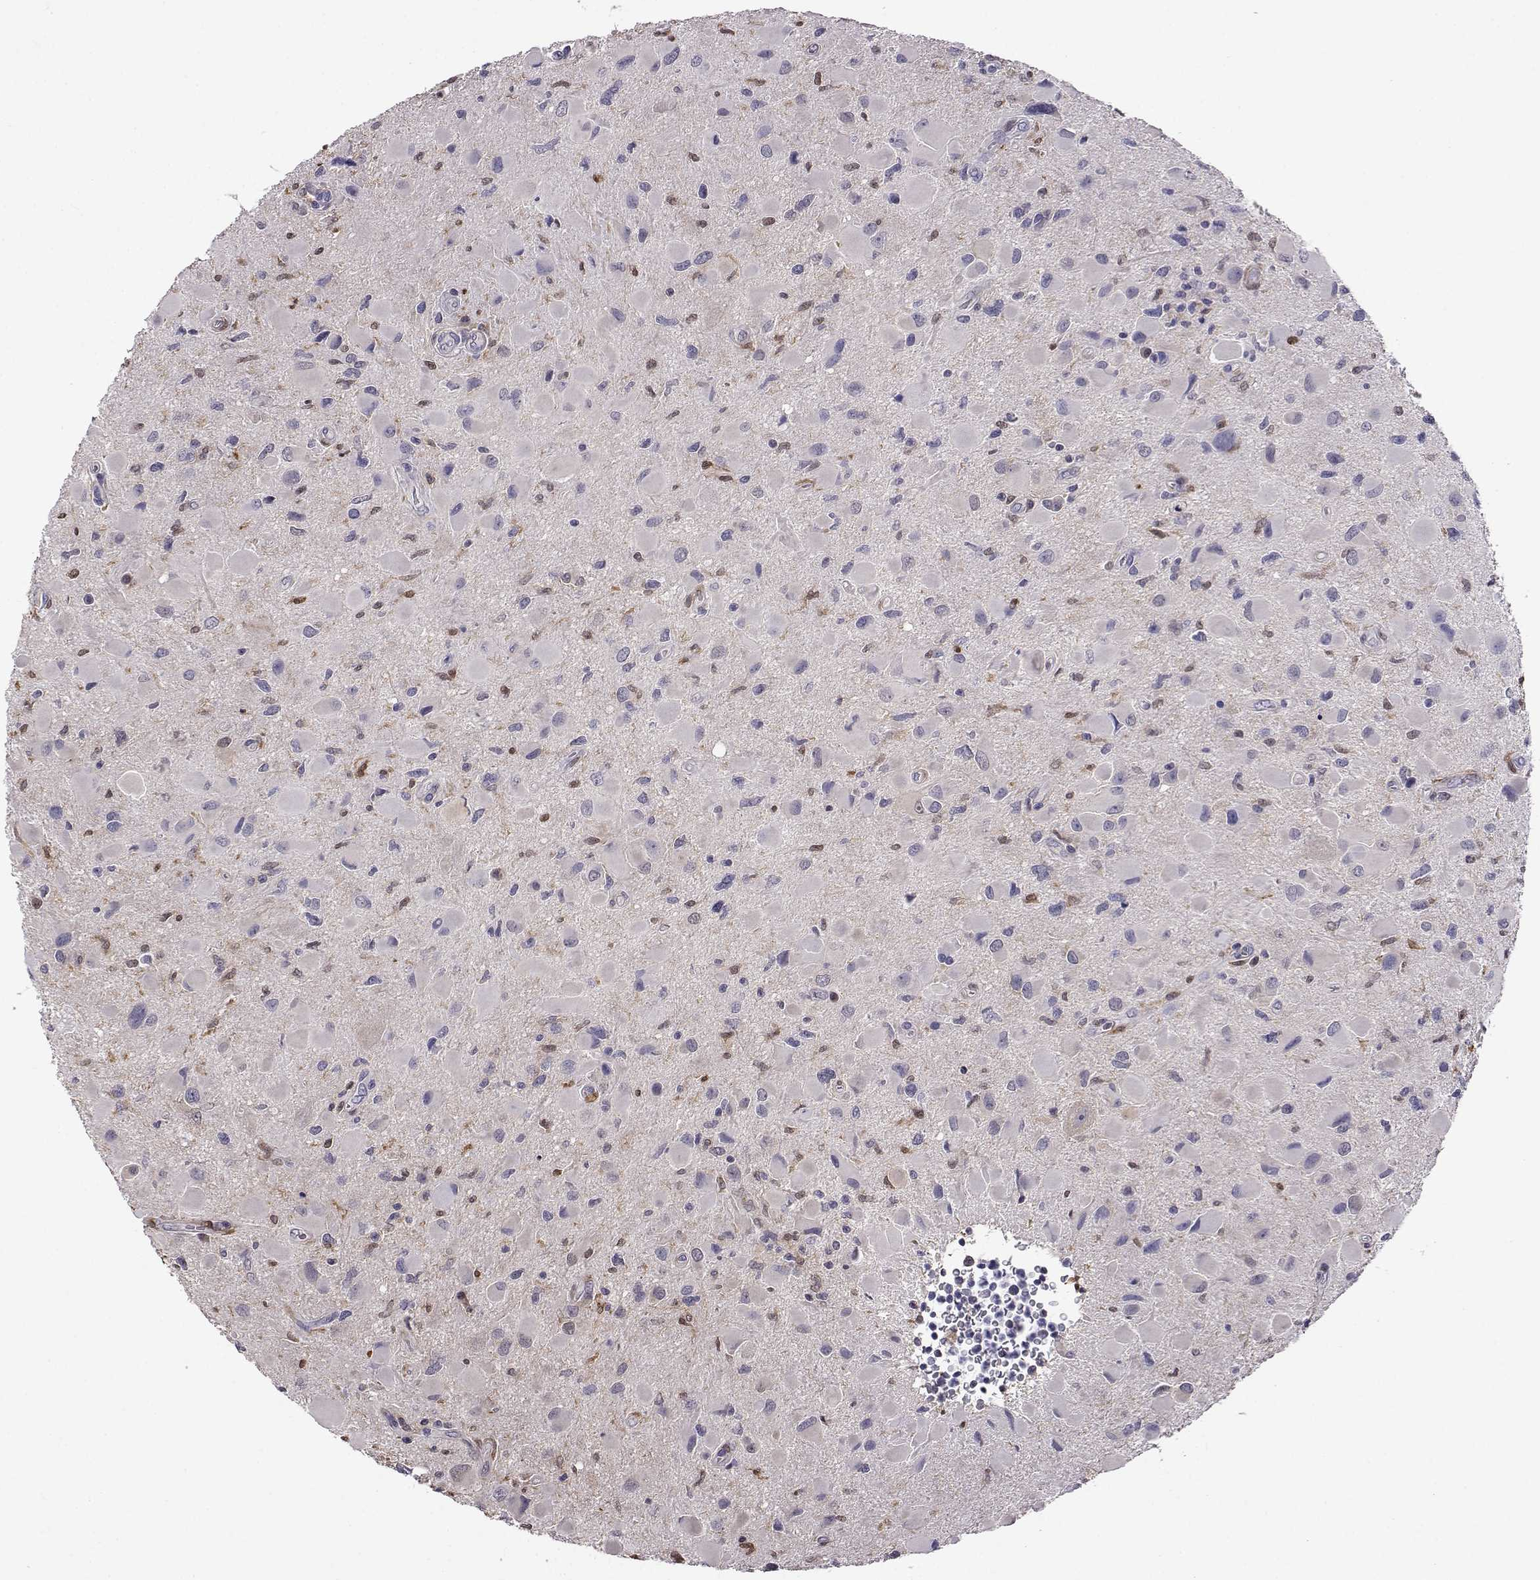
{"staining": {"intensity": "negative", "quantity": "none", "location": "none"}, "tissue": "glioma", "cell_type": "Tumor cells", "image_type": "cancer", "snomed": [{"axis": "morphology", "description": "Glioma, malignant, Low grade"}, {"axis": "topography", "description": "Brain"}], "caption": "Tumor cells show no significant expression in malignant glioma (low-grade).", "gene": "AKR1B1", "patient": {"sex": "female", "age": 32}}